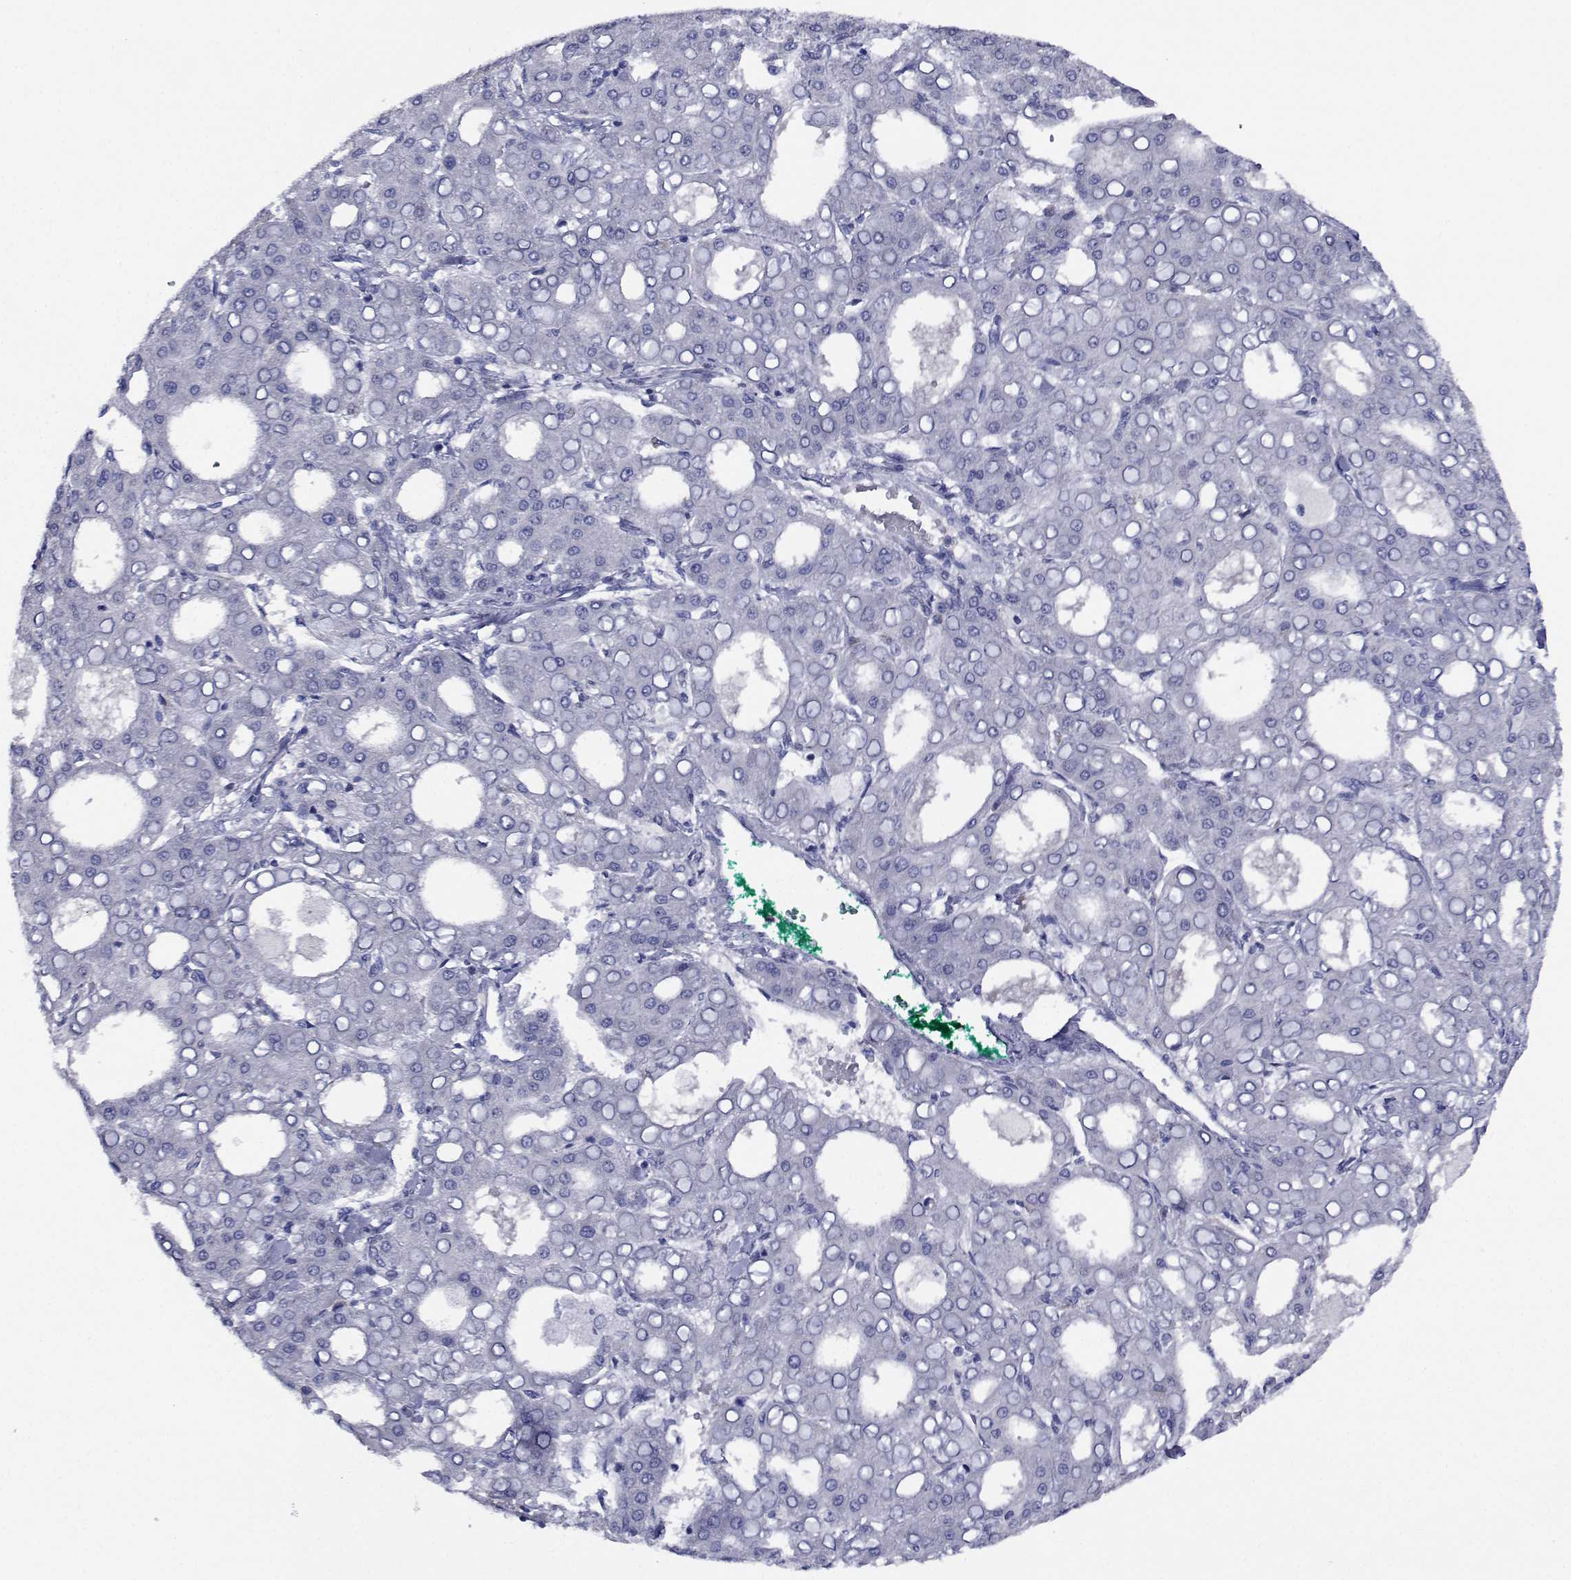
{"staining": {"intensity": "negative", "quantity": "none", "location": "none"}, "tissue": "liver cancer", "cell_type": "Tumor cells", "image_type": "cancer", "snomed": [{"axis": "morphology", "description": "Carcinoma, Hepatocellular, NOS"}, {"axis": "topography", "description": "Liver"}], "caption": "Micrograph shows no protein positivity in tumor cells of liver cancer (hepatocellular carcinoma) tissue.", "gene": "PLXNA4", "patient": {"sex": "male", "age": 65}}